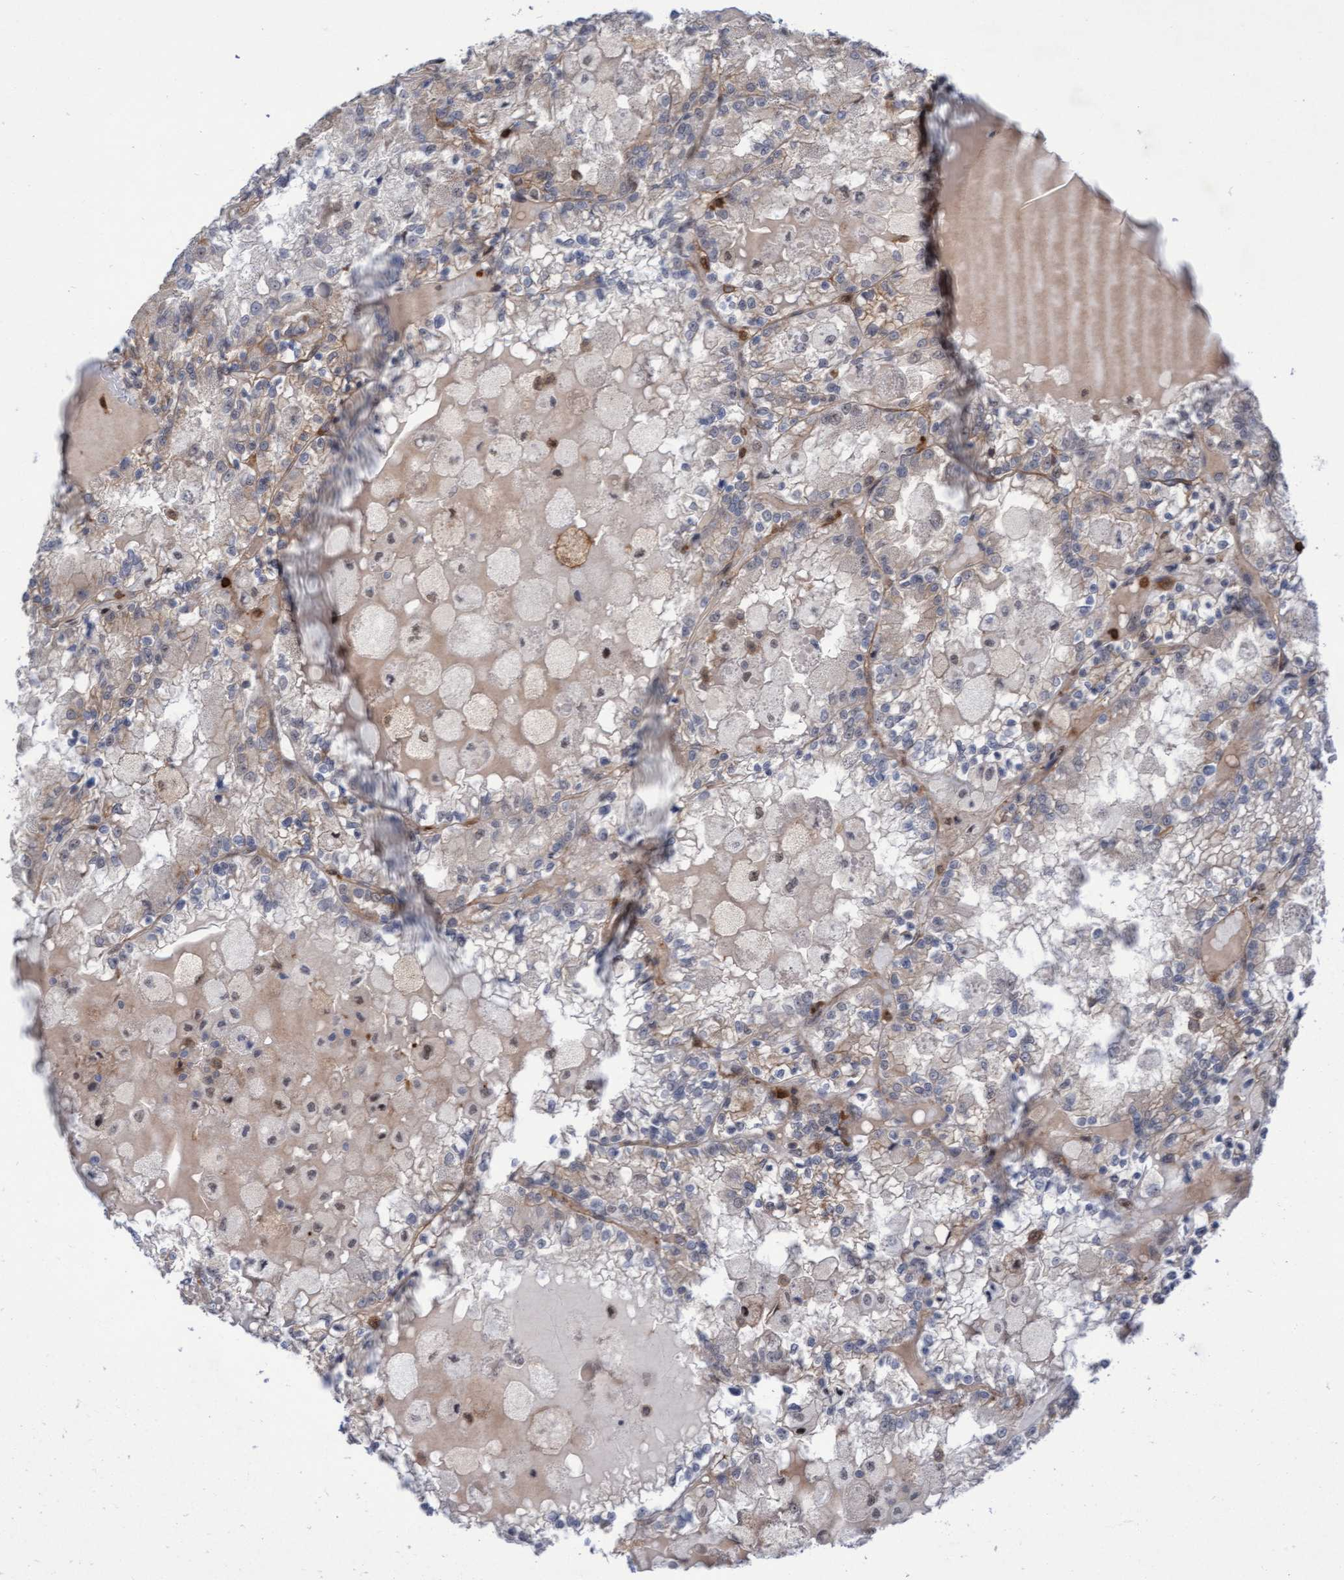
{"staining": {"intensity": "weak", "quantity": "25%-75%", "location": "cytoplasmic/membranous"}, "tissue": "renal cancer", "cell_type": "Tumor cells", "image_type": "cancer", "snomed": [{"axis": "morphology", "description": "Adenocarcinoma, NOS"}, {"axis": "topography", "description": "Kidney"}], "caption": "Human renal adenocarcinoma stained with a protein marker displays weak staining in tumor cells.", "gene": "RAP1GAP2", "patient": {"sex": "female", "age": 56}}